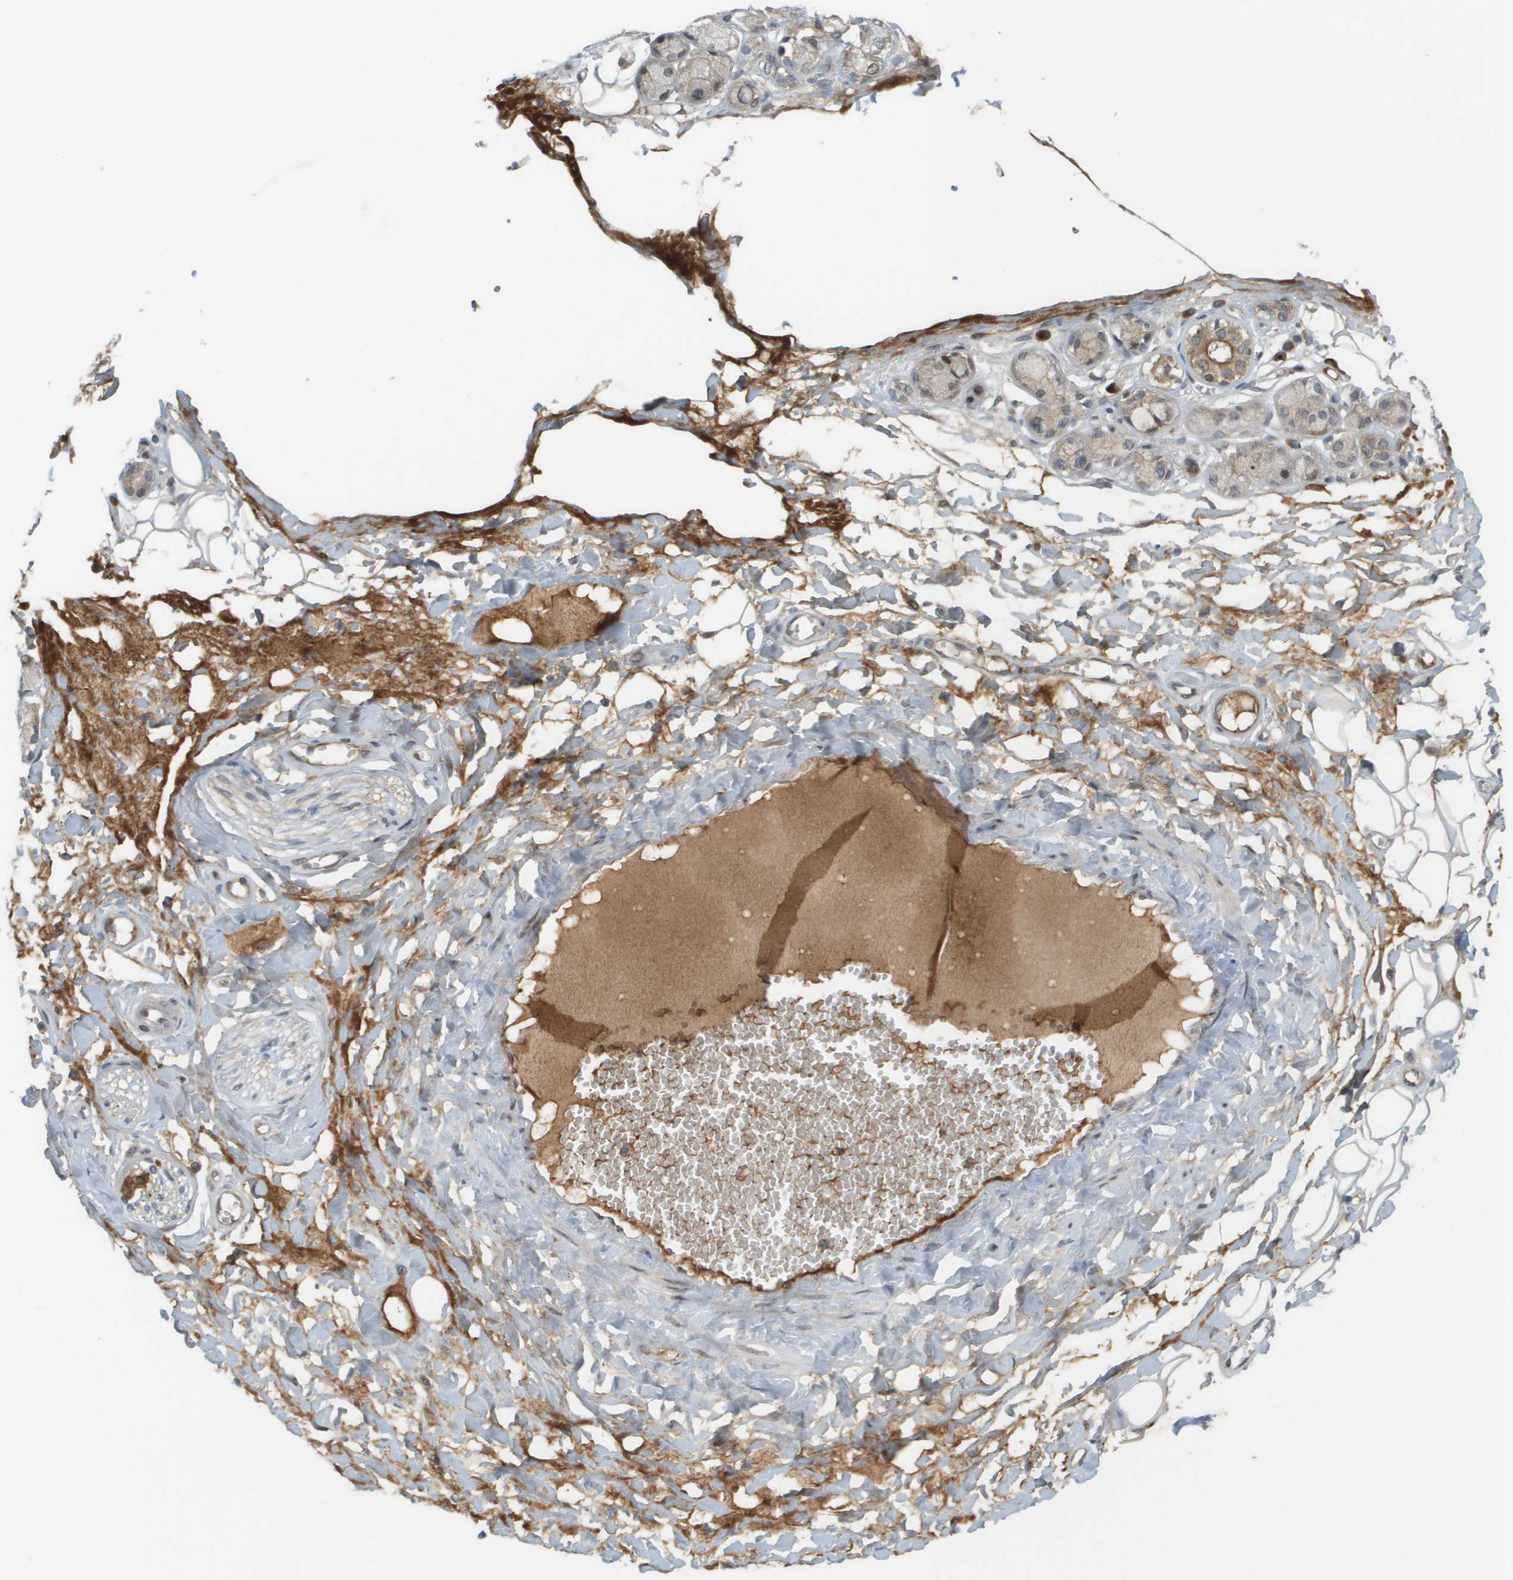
{"staining": {"intensity": "moderate", "quantity": "25%-75%", "location": "cytoplasmic/membranous"}, "tissue": "adipose tissue", "cell_type": "Adipocytes", "image_type": "normal", "snomed": [{"axis": "morphology", "description": "Normal tissue, NOS"}, {"axis": "morphology", "description": "Inflammation, NOS"}, {"axis": "topography", "description": "Salivary gland"}, {"axis": "topography", "description": "Peripheral nerve tissue"}], "caption": "Adipocytes reveal medium levels of moderate cytoplasmic/membranous staining in about 25%-75% of cells in unremarkable human adipose tissue. The staining is performed using DAB (3,3'-diaminobenzidine) brown chromogen to label protein expression. The nuclei are counter-stained blue using hematoxylin.", "gene": "CACNB4", "patient": {"sex": "female", "age": 75}}